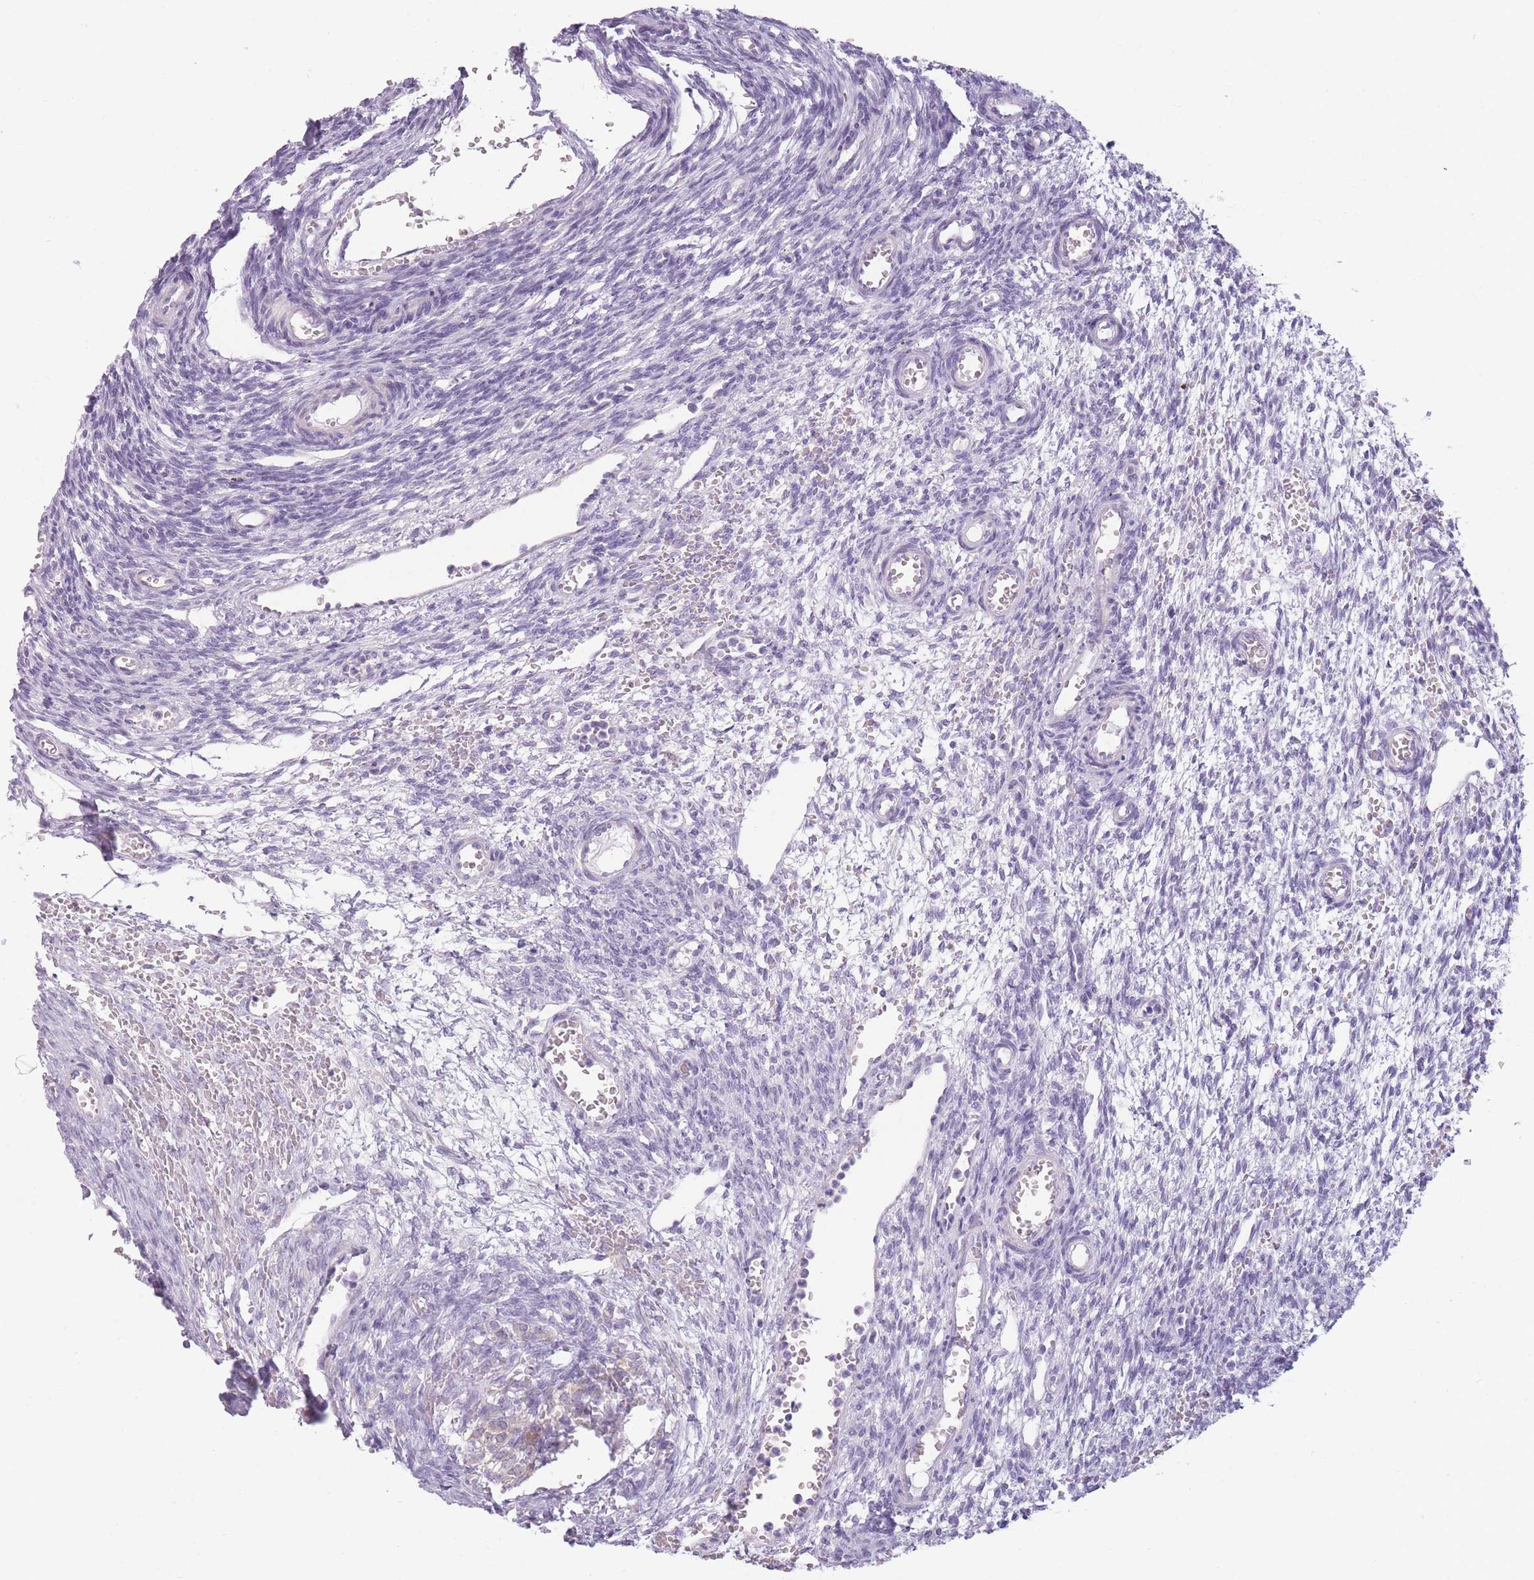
{"staining": {"intensity": "negative", "quantity": "none", "location": "none"}, "tissue": "ovary", "cell_type": "Follicle cells", "image_type": "normal", "snomed": [{"axis": "morphology", "description": "Normal tissue, NOS"}, {"axis": "topography", "description": "Ovary"}], "caption": "Immunohistochemical staining of benign ovary shows no significant staining in follicle cells.", "gene": "TMEM236", "patient": {"sex": "female", "age": 39}}